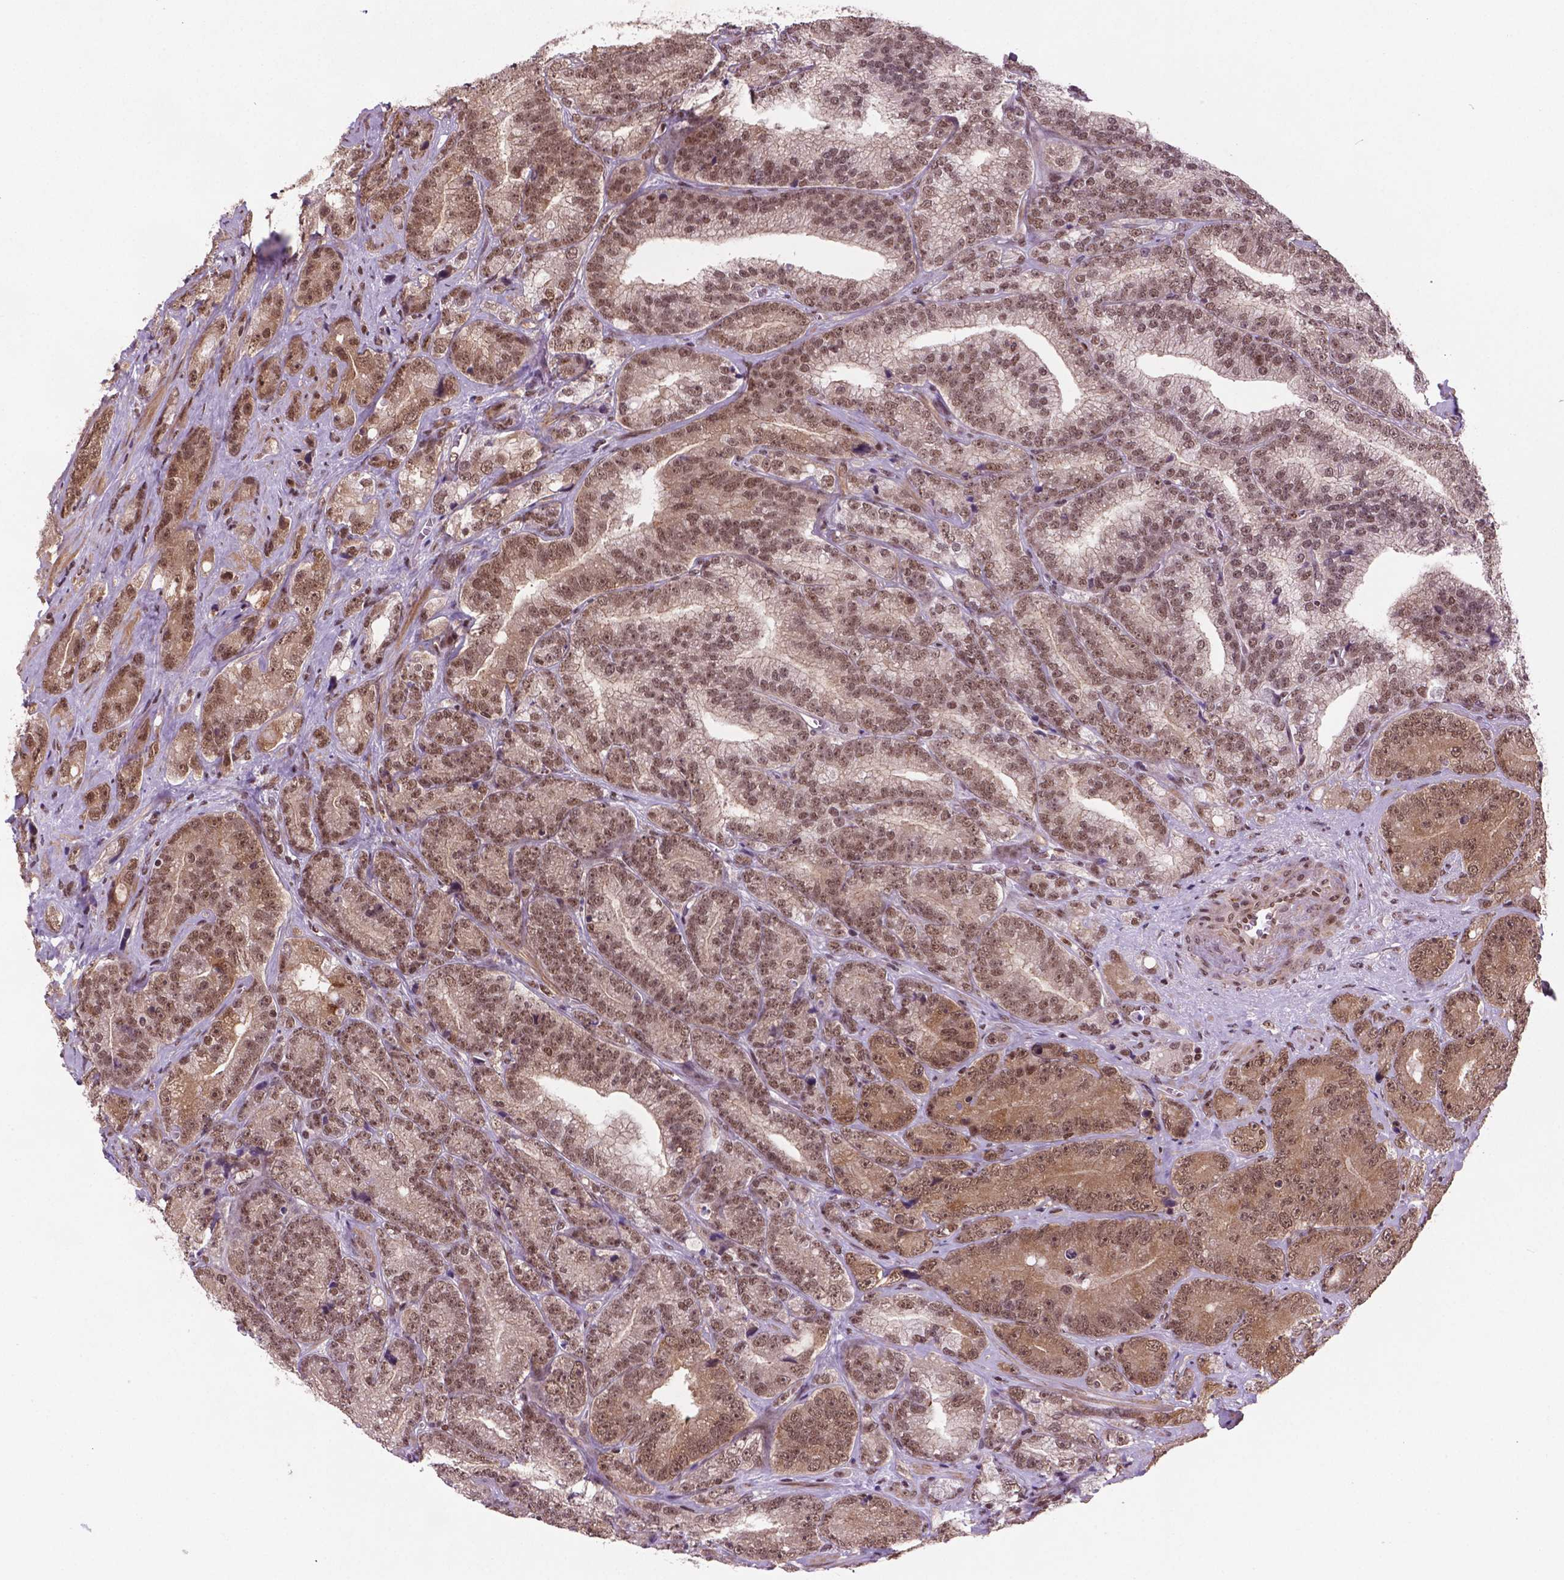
{"staining": {"intensity": "moderate", "quantity": "25%-75%", "location": "nuclear"}, "tissue": "prostate cancer", "cell_type": "Tumor cells", "image_type": "cancer", "snomed": [{"axis": "morphology", "description": "Adenocarcinoma, NOS"}, {"axis": "topography", "description": "Prostate"}], "caption": "Adenocarcinoma (prostate) was stained to show a protein in brown. There is medium levels of moderate nuclear staining in about 25%-75% of tumor cells. The staining was performed using DAB, with brown indicating positive protein expression. Nuclei are stained blue with hematoxylin.", "gene": "SIRT6", "patient": {"sex": "male", "age": 63}}